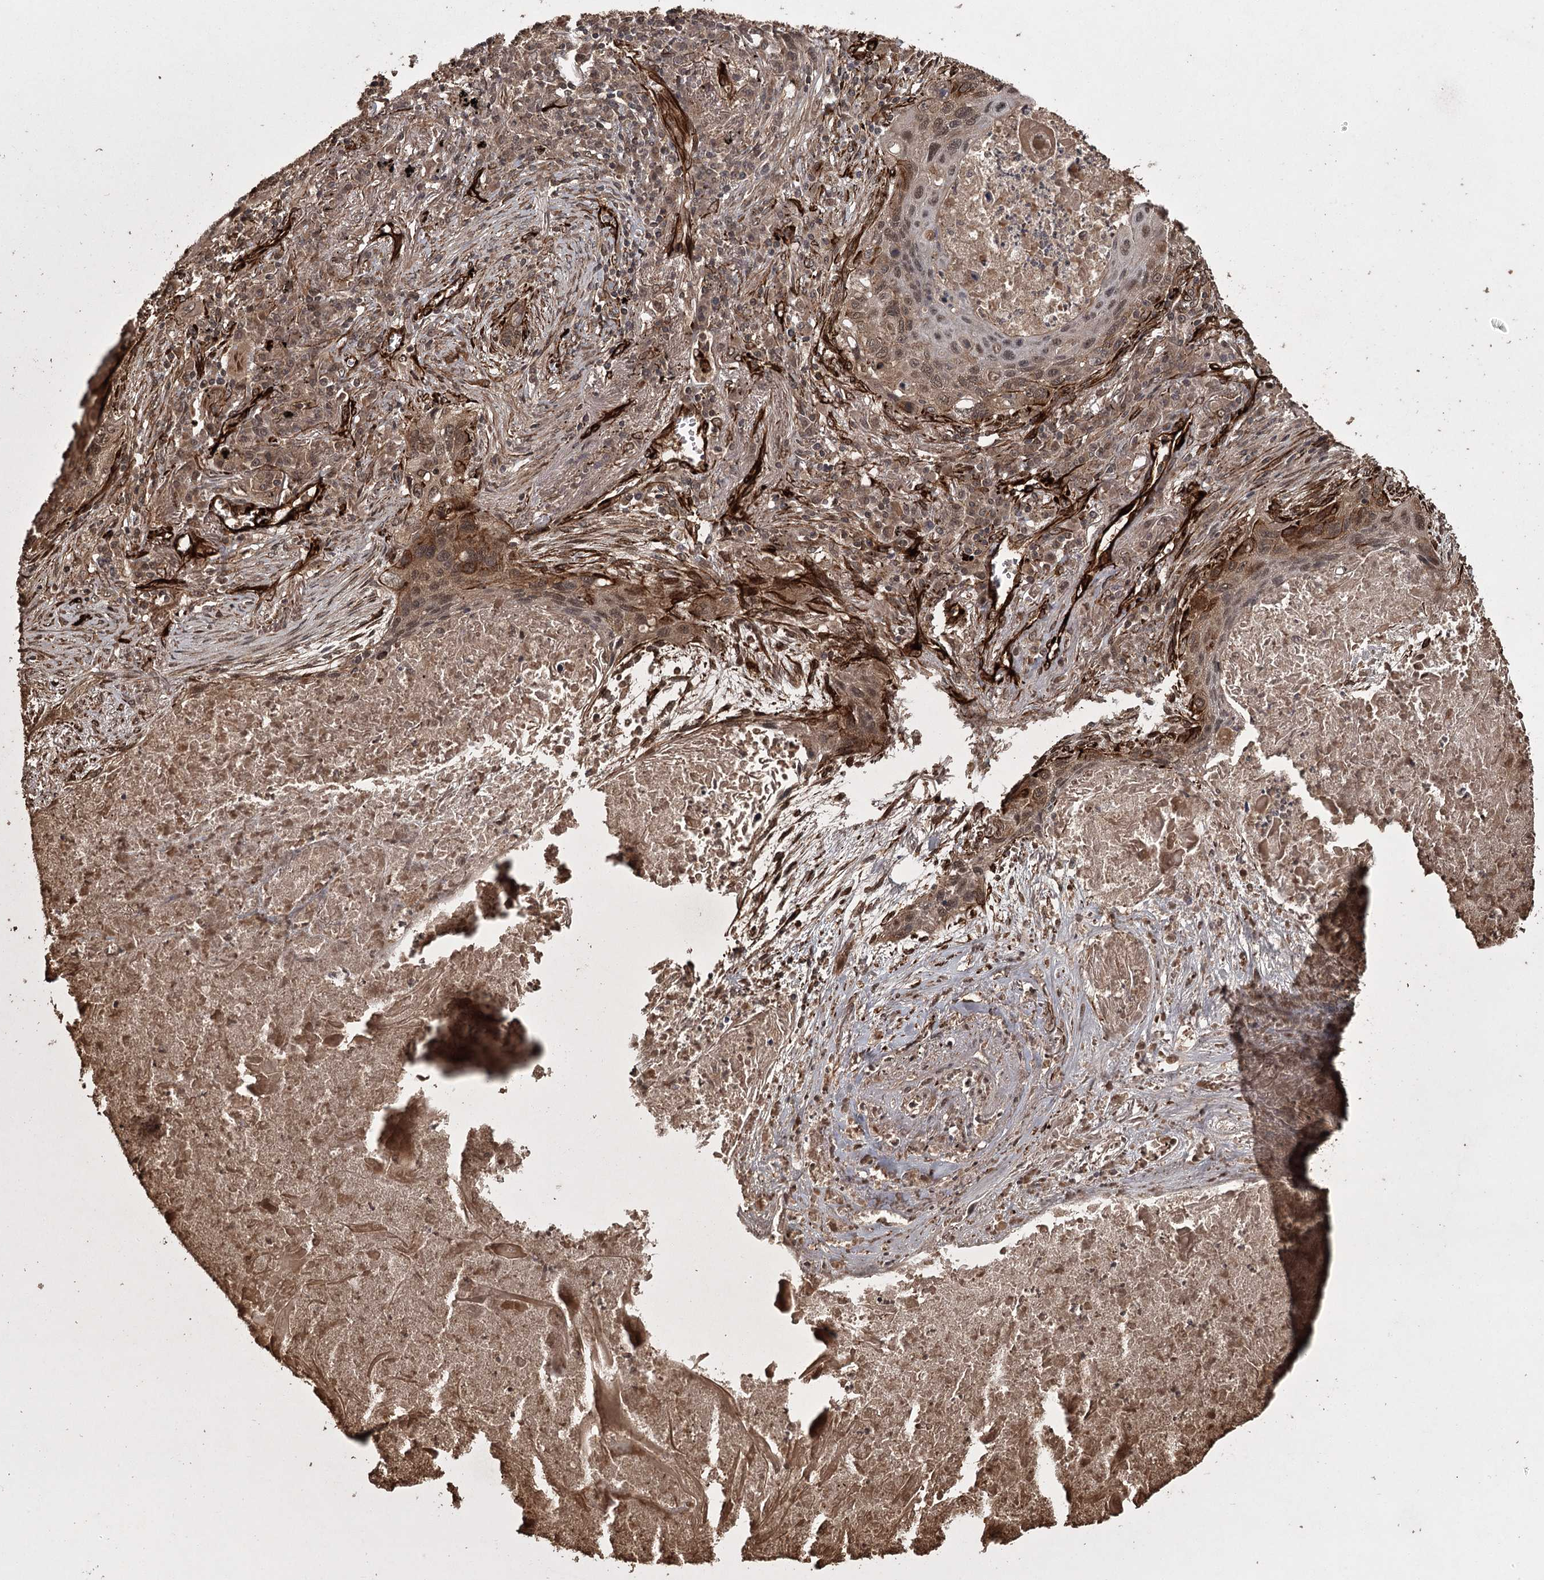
{"staining": {"intensity": "moderate", "quantity": ">75%", "location": "cytoplasmic/membranous,nuclear"}, "tissue": "lung cancer", "cell_type": "Tumor cells", "image_type": "cancer", "snomed": [{"axis": "morphology", "description": "Squamous cell carcinoma, NOS"}, {"axis": "topography", "description": "Lung"}], "caption": "This is a micrograph of immunohistochemistry (IHC) staining of lung squamous cell carcinoma, which shows moderate expression in the cytoplasmic/membranous and nuclear of tumor cells.", "gene": "RPAP3", "patient": {"sex": "female", "age": 63}}